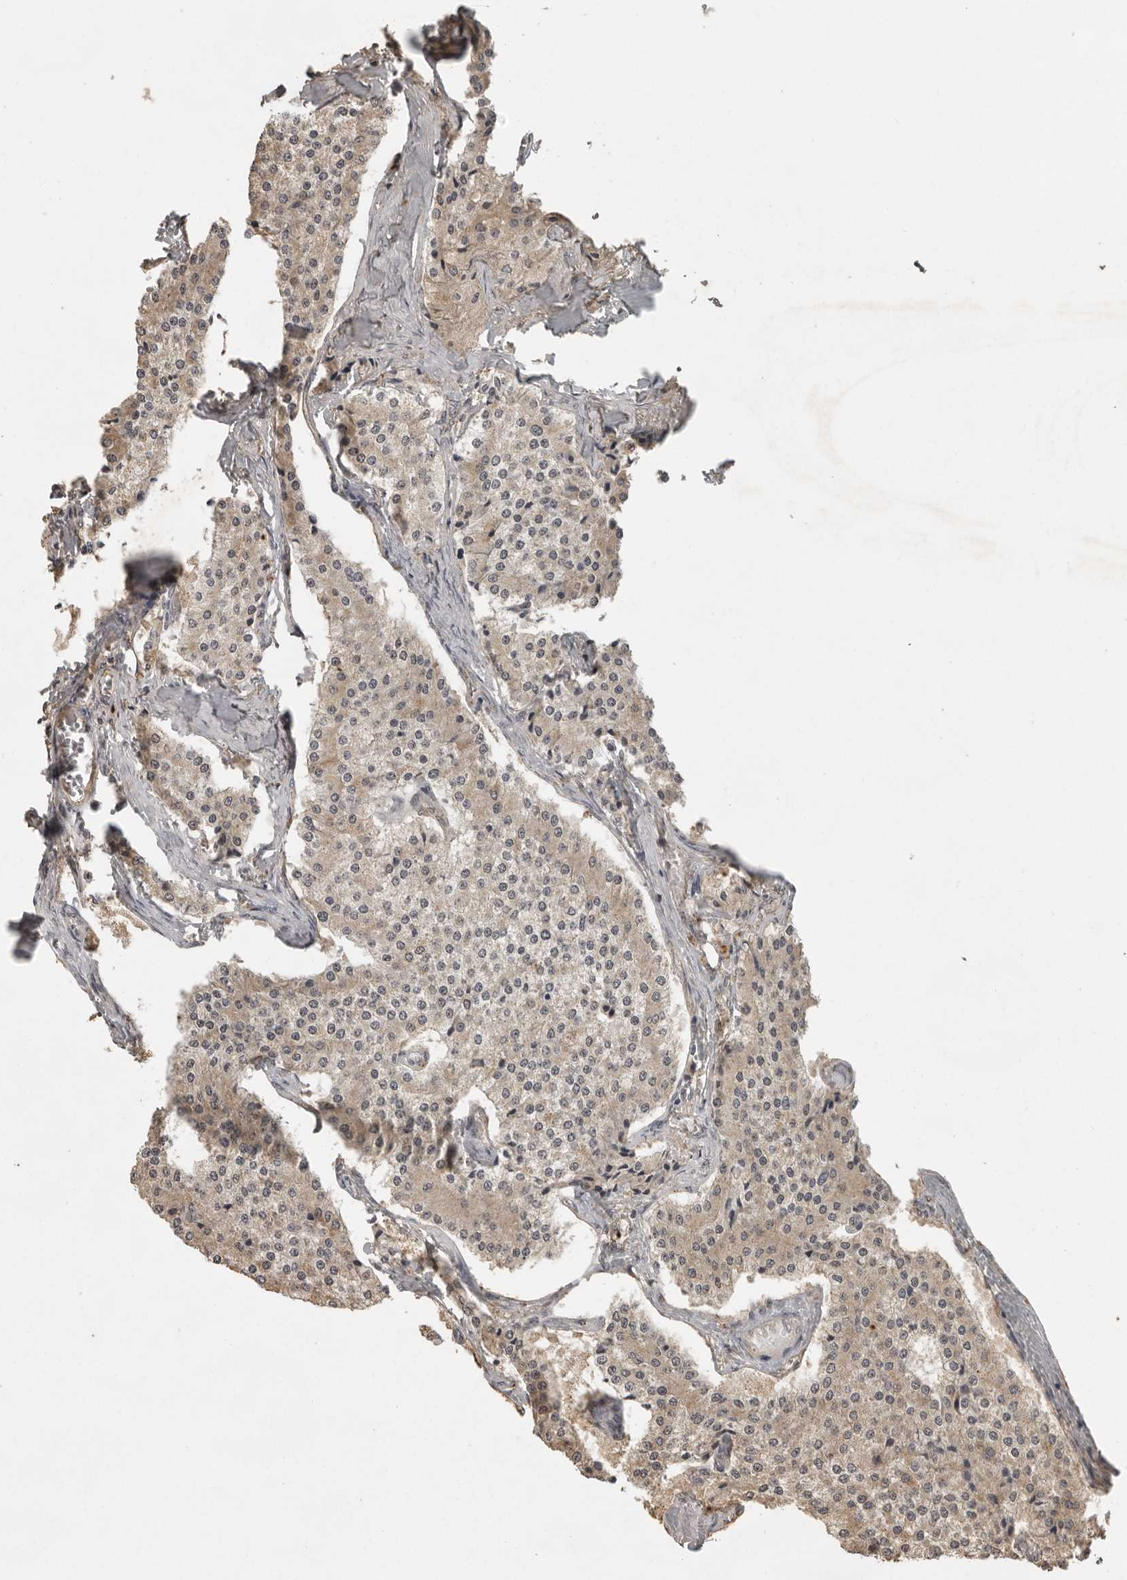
{"staining": {"intensity": "weak", "quantity": "<25%", "location": "cytoplasmic/membranous"}, "tissue": "carcinoid", "cell_type": "Tumor cells", "image_type": "cancer", "snomed": [{"axis": "morphology", "description": "Carcinoid, malignant, NOS"}, {"axis": "topography", "description": "Colon"}], "caption": "Tumor cells show no significant positivity in carcinoid (malignant). (DAB (3,3'-diaminobenzidine) immunohistochemistry (IHC) with hematoxylin counter stain).", "gene": "CTF1", "patient": {"sex": "female", "age": 52}}